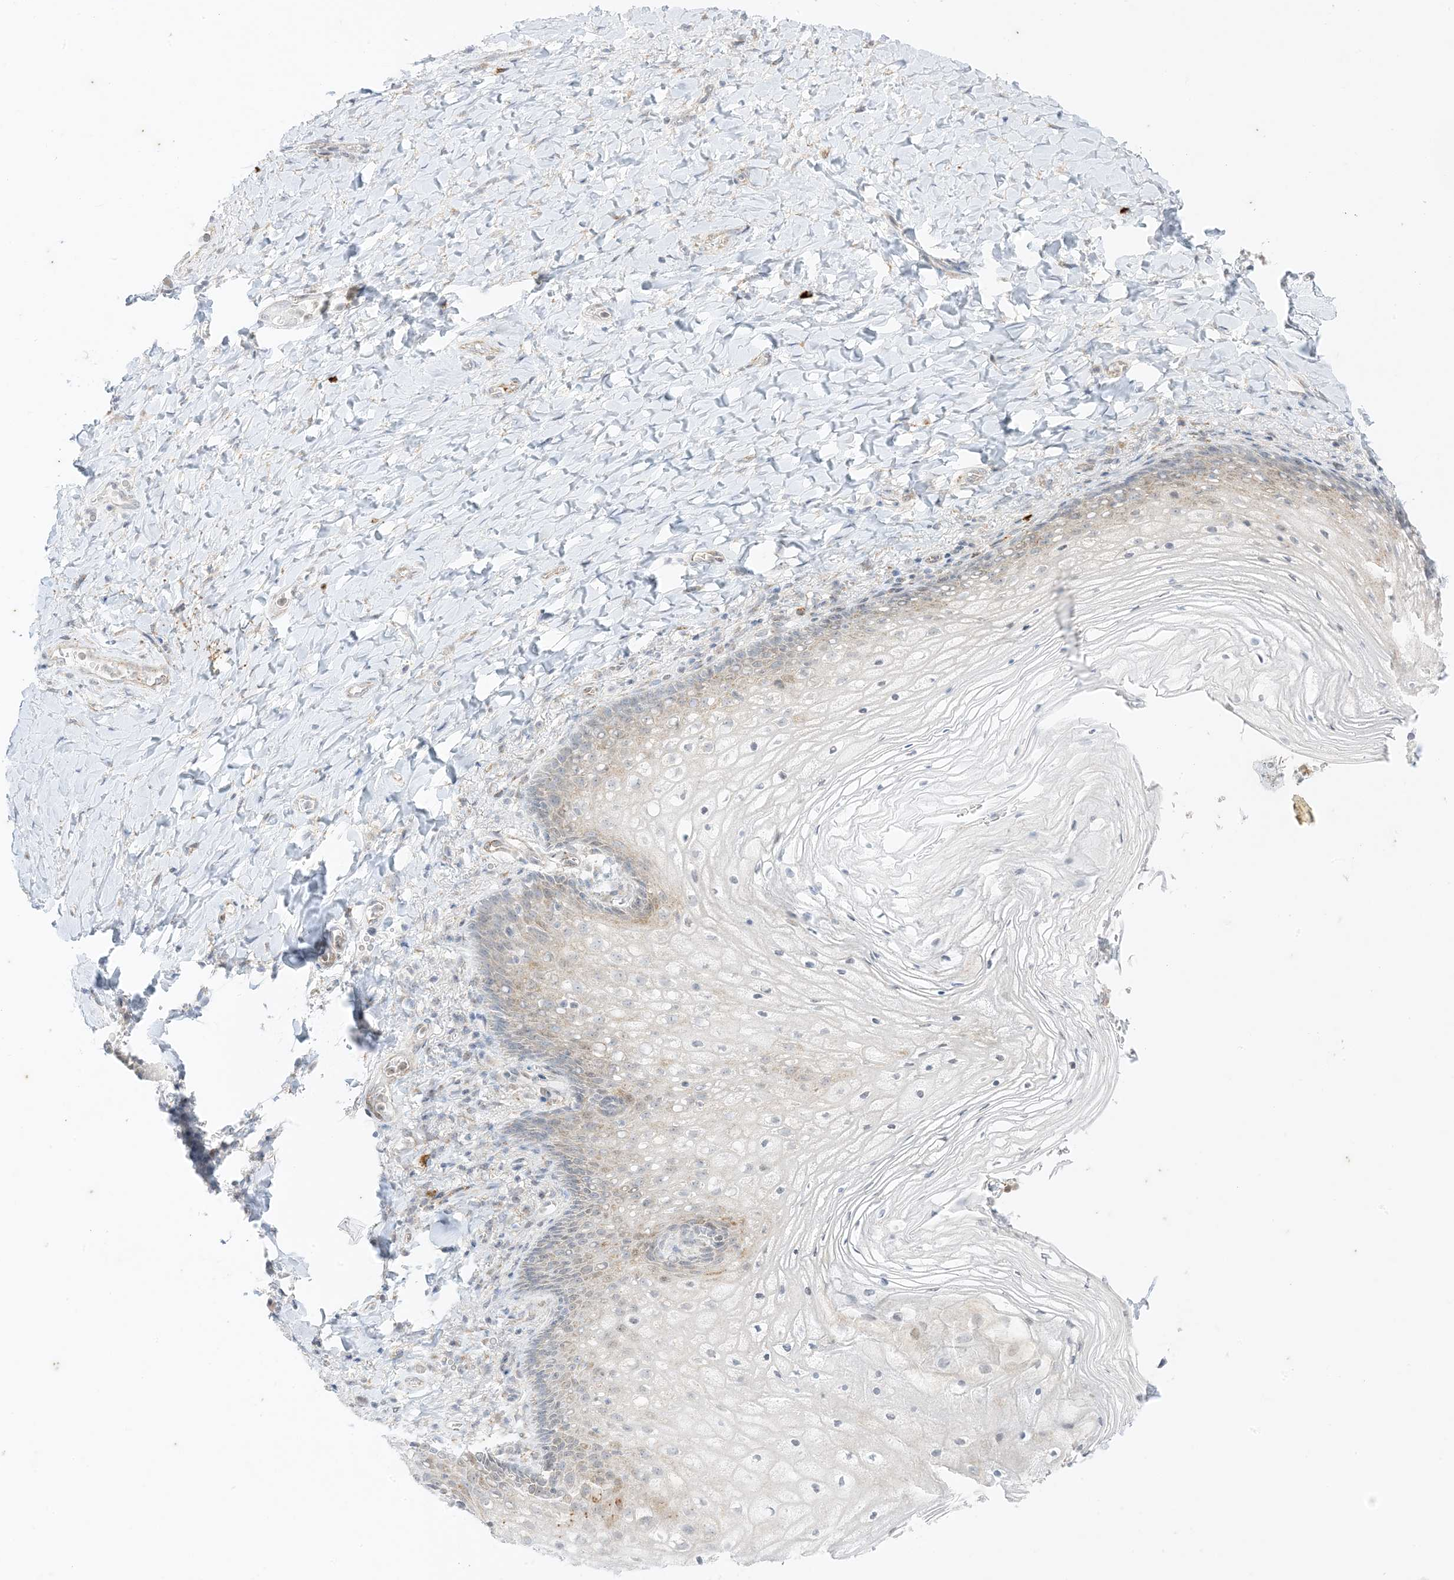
{"staining": {"intensity": "weak", "quantity": "<25%", "location": "cytoplasmic/membranous"}, "tissue": "vagina", "cell_type": "Squamous epithelial cells", "image_type": "normal", "snomed": [{"axis": "morphology", "description": "Normal tissue, NOS"}, {"axis": "topography", "description": "Vagina"}], "caption": "High power microscopy photomicrograph of an immunohistochemistry image of normal vagina, revealing no significant expression in squamous epithelial cells. Brightfield microscopy of immunohistochemistry (IHC) stained with DAB (3,3'-diaminobenzidine) (brown) and hematoxylin (blue), captured at high magnification.", "gene": "RAC1", "patient": {"sex": "female", "age": 60}}